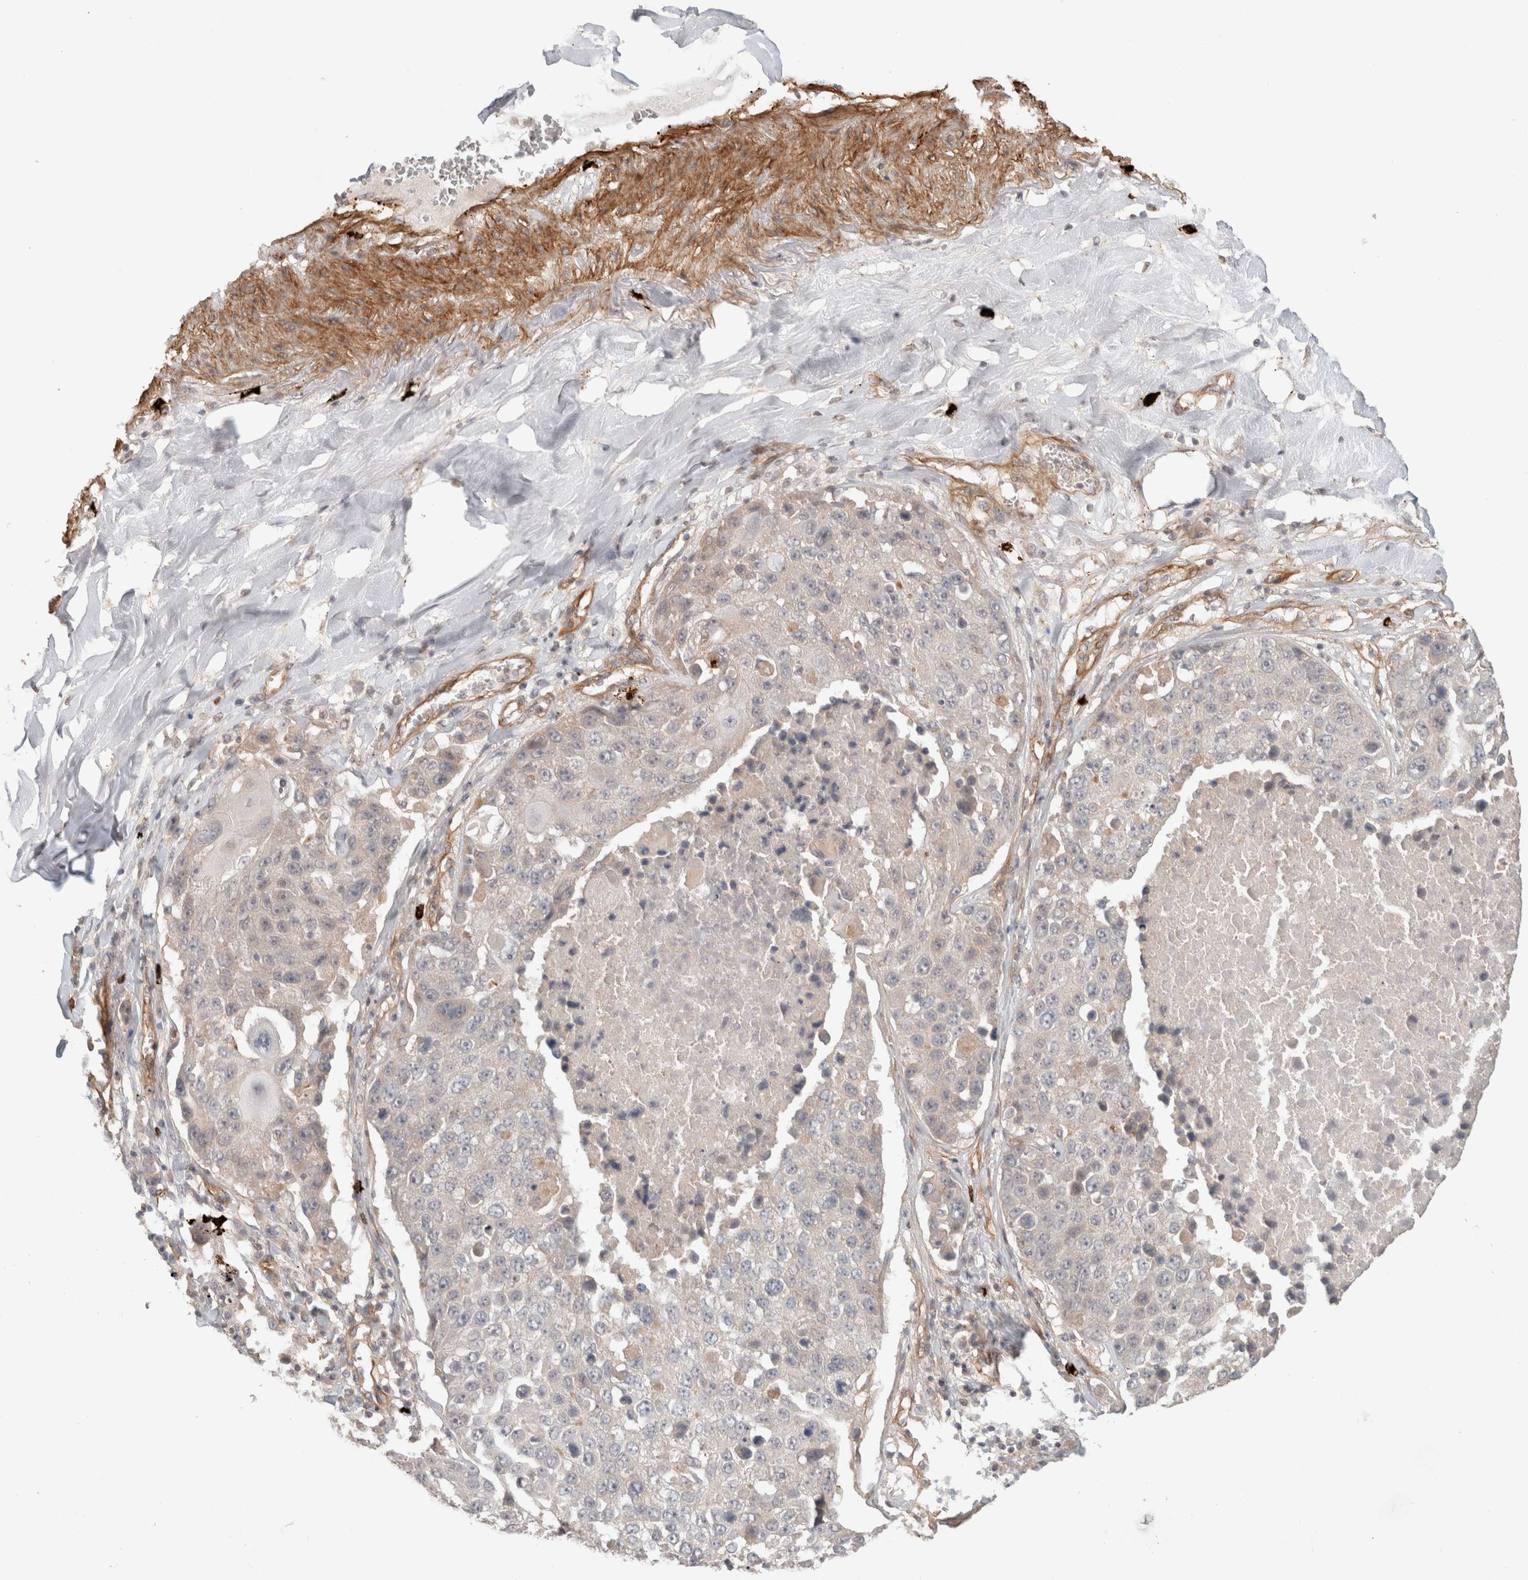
{"staining": {"intensity": "negative", "quantity": "none", "location": "none"}, "tissue": "lung cancer", "cell_type": "Tumor cells", "image_type": "cancer", "snomed": [{"axis": "morphology", "description": "Squamous cell carcinoma, NOS"}, {"axis": "topography", "description": "Lung"}], "caption": "Immunohistochemical staining of human lung cancer demonstrates no significant staining in tumor cells.", "gene": "HSPG2", "patient": {"sex": "male", "age": 61}}